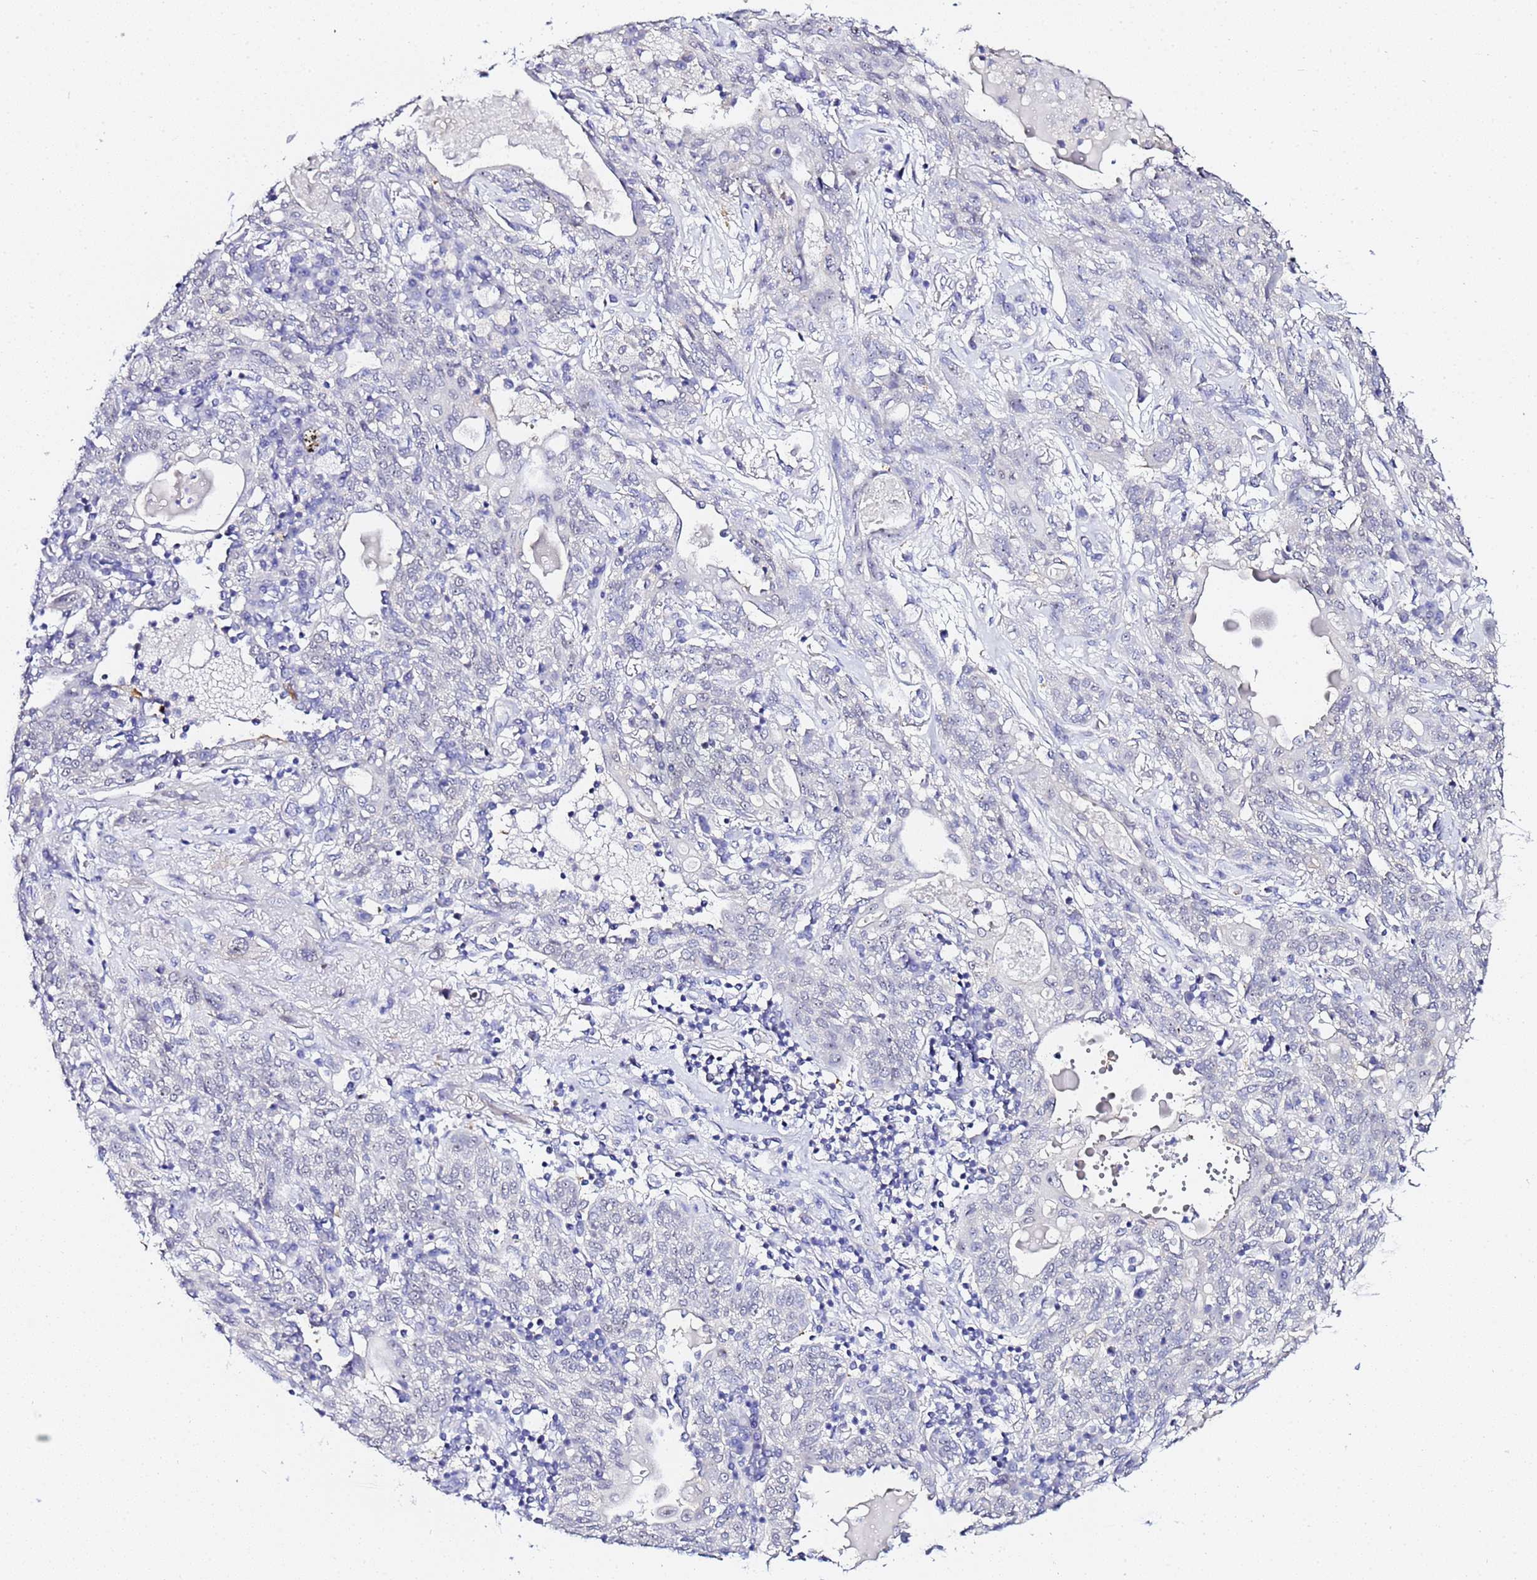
{"staining": {"intensity": "negative", "quantity": "none", "location": "none"}, "tissue": "lung cancer", "cell_type": "Tumor cells", "image_type": "cancer", "snomed": [{"axis": "morphology", "description": "Squamous cell carcinoma, NOS"}, {"axis": "topography", "description": "Lung"}], "caption": "Photomicrograph shows no protein staining in tumor cells of lung squamous cell carcinoma tissue.", "gene": "ACTL6B", "patient": {"sex": "female", "age": 70}}